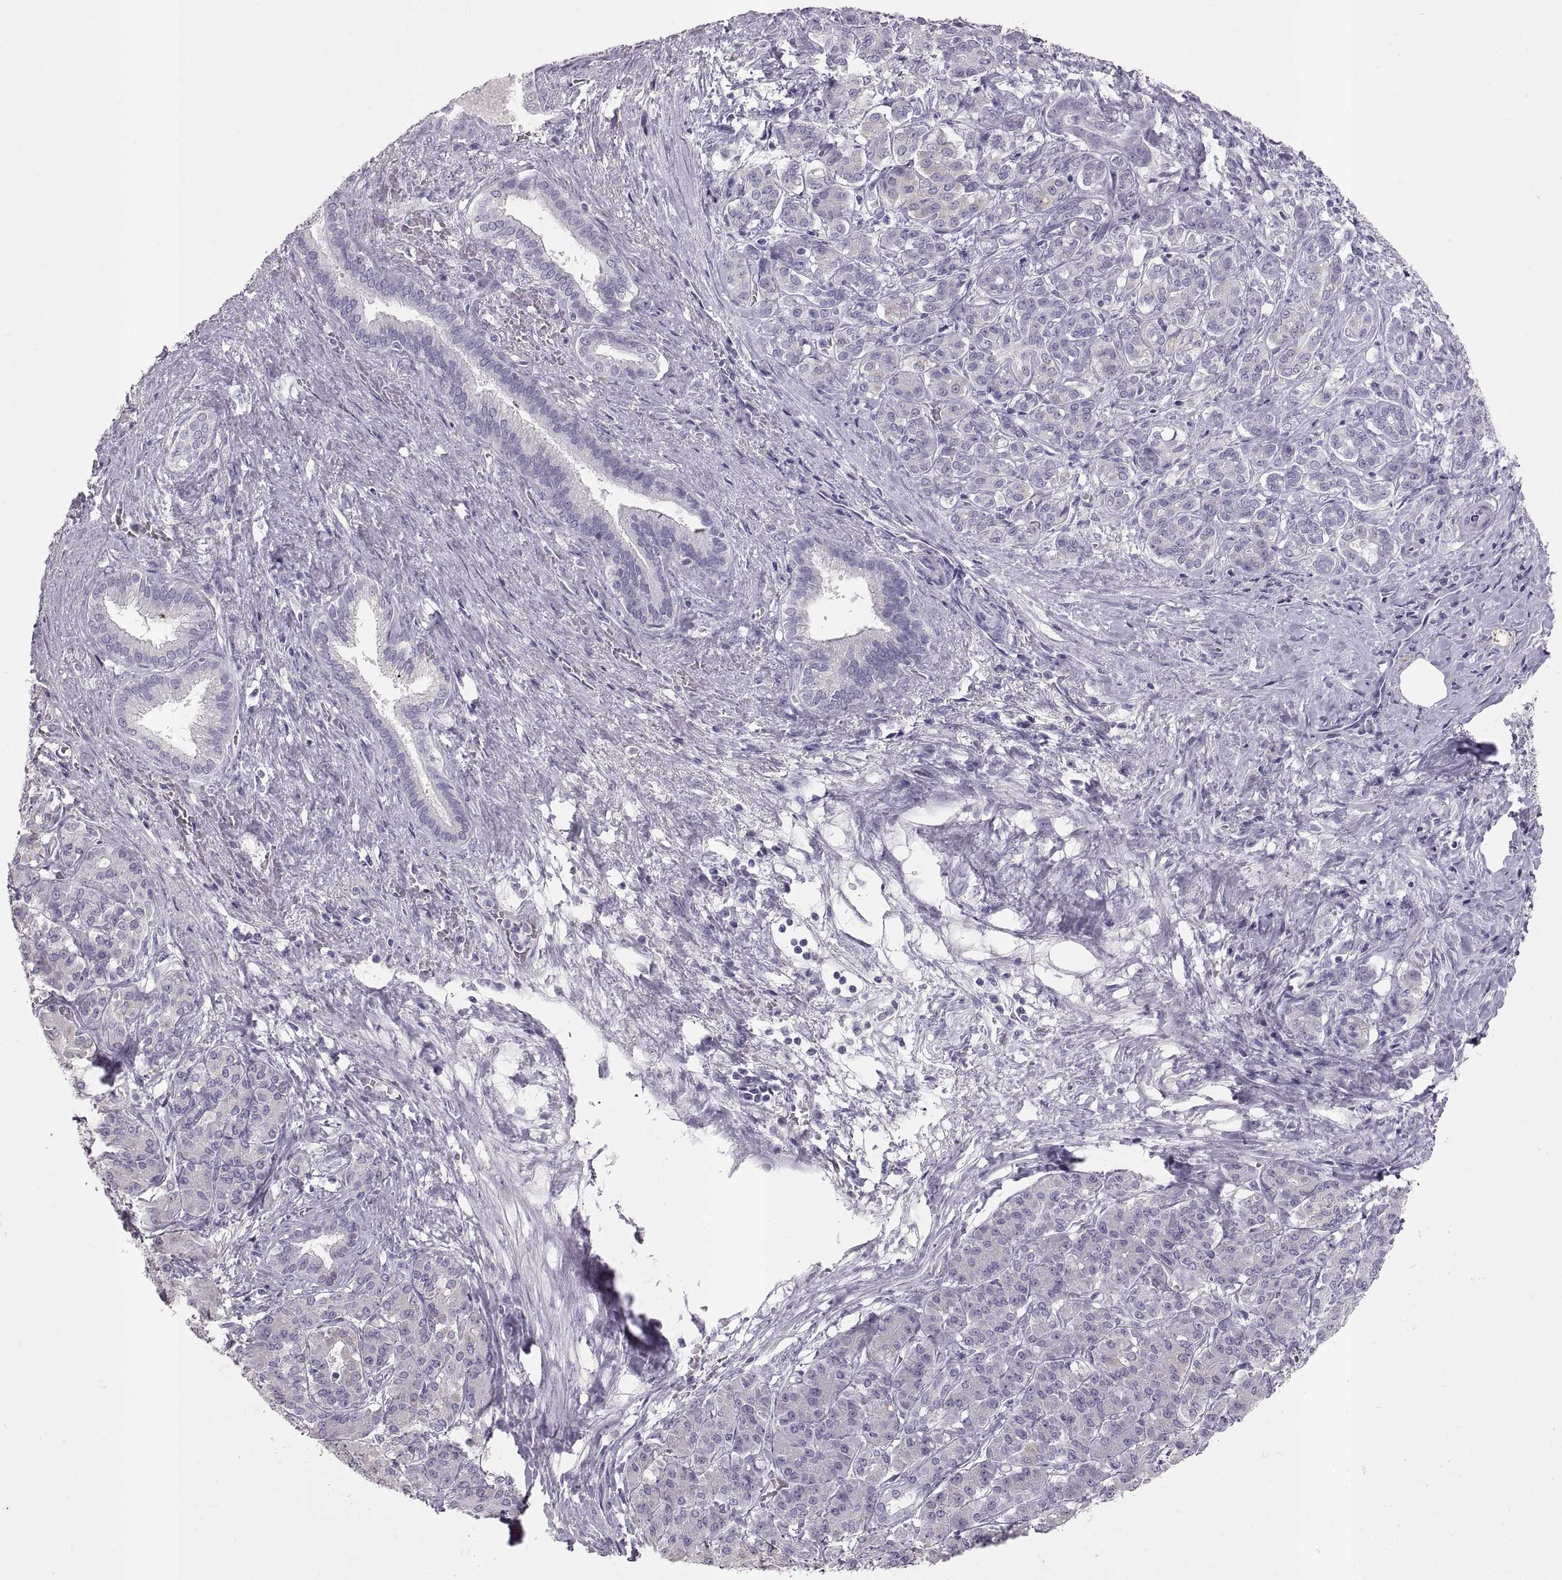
{"staining": {"intensity": "negative", "quantity": "none", "location": "none"}, "tissue": "pancreatic cancer", "cell_type": "Tumor cells", "image_type": "cancer", "snomed": [{"axis": "morphology", "description": "Normal tissue, NOS"}, {"axis": "morphology", "description": "Inflammation, NOS"}, {"axis": "morphology", "description": "Adenocarcinoma, NOS"}, {"axis": "topography", "description": "Pancreas"}], "caption": "A high-resolution photomicrograph shows immunohistochemistry (IHC) staining of pancreatic cancer, which demonstrates no significant staining in tumor cells.", "gene": "WBP2NL", "patient": {"sex": "male", "age": 57}}